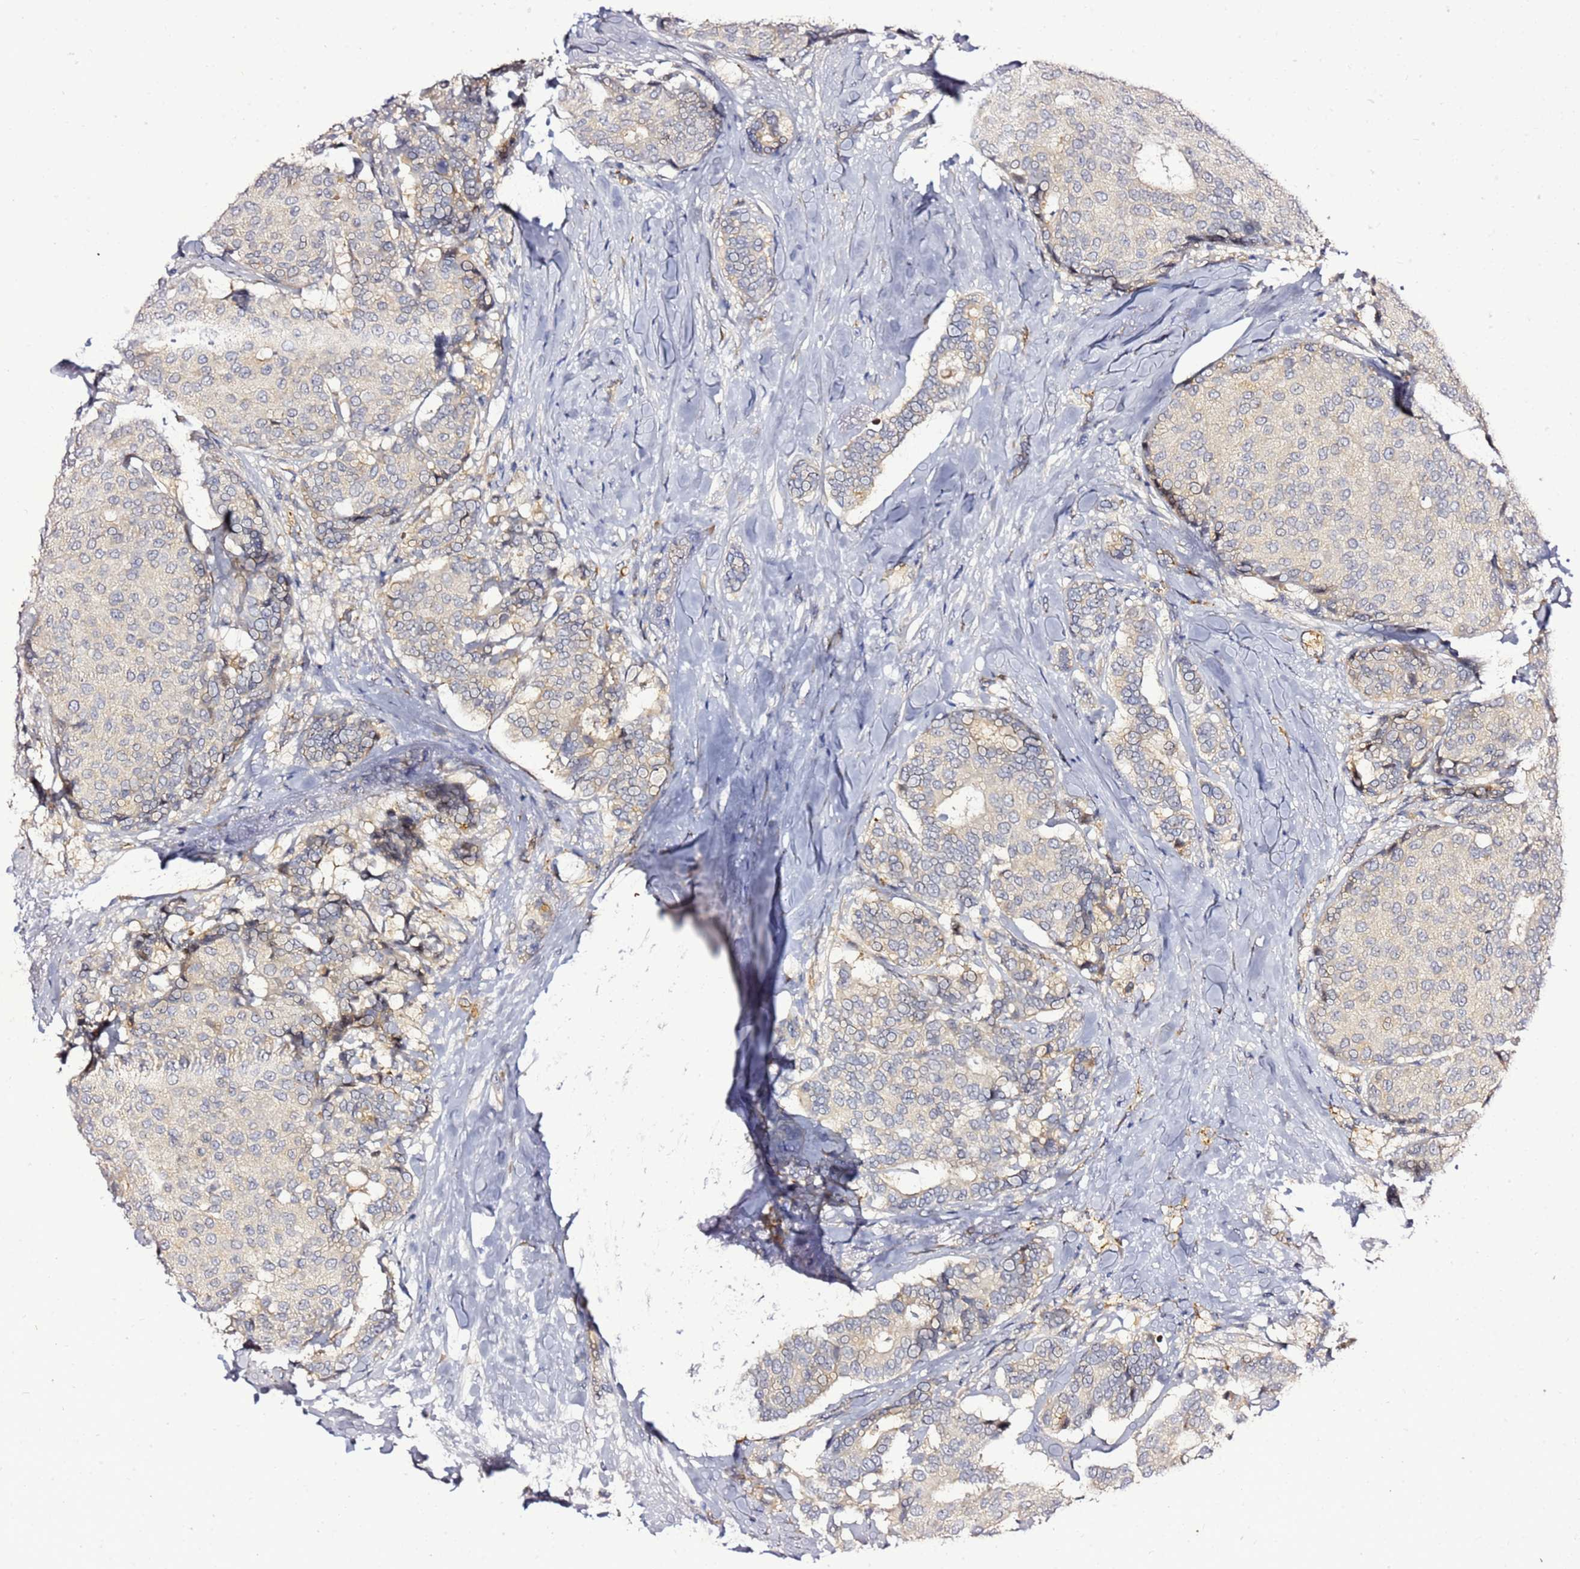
{"staining": {"intensity": "negative", "quantity": "none", "location": "none"}, "tissue": "breast cancer", "cell_type": "Tumor cells", "image_type": "cancer", "snomed": [{"axis": "morphology", "description": "Duct carcinoma"}, {"axis": "topography", "description": "Breast"}], "caption": "The immunohistochemistry image has no significant staining in tumor cells of breast invasive ductal carcinoma tissue. Brightfield microscopy of immunohistochemistry stained with DAB (3,3'-diaminobenzidine) (brown) and hematoxylin (blue), captured at high magnification.", "gene": "NOL8", "patient": {"sex": "female", "age": 75}}